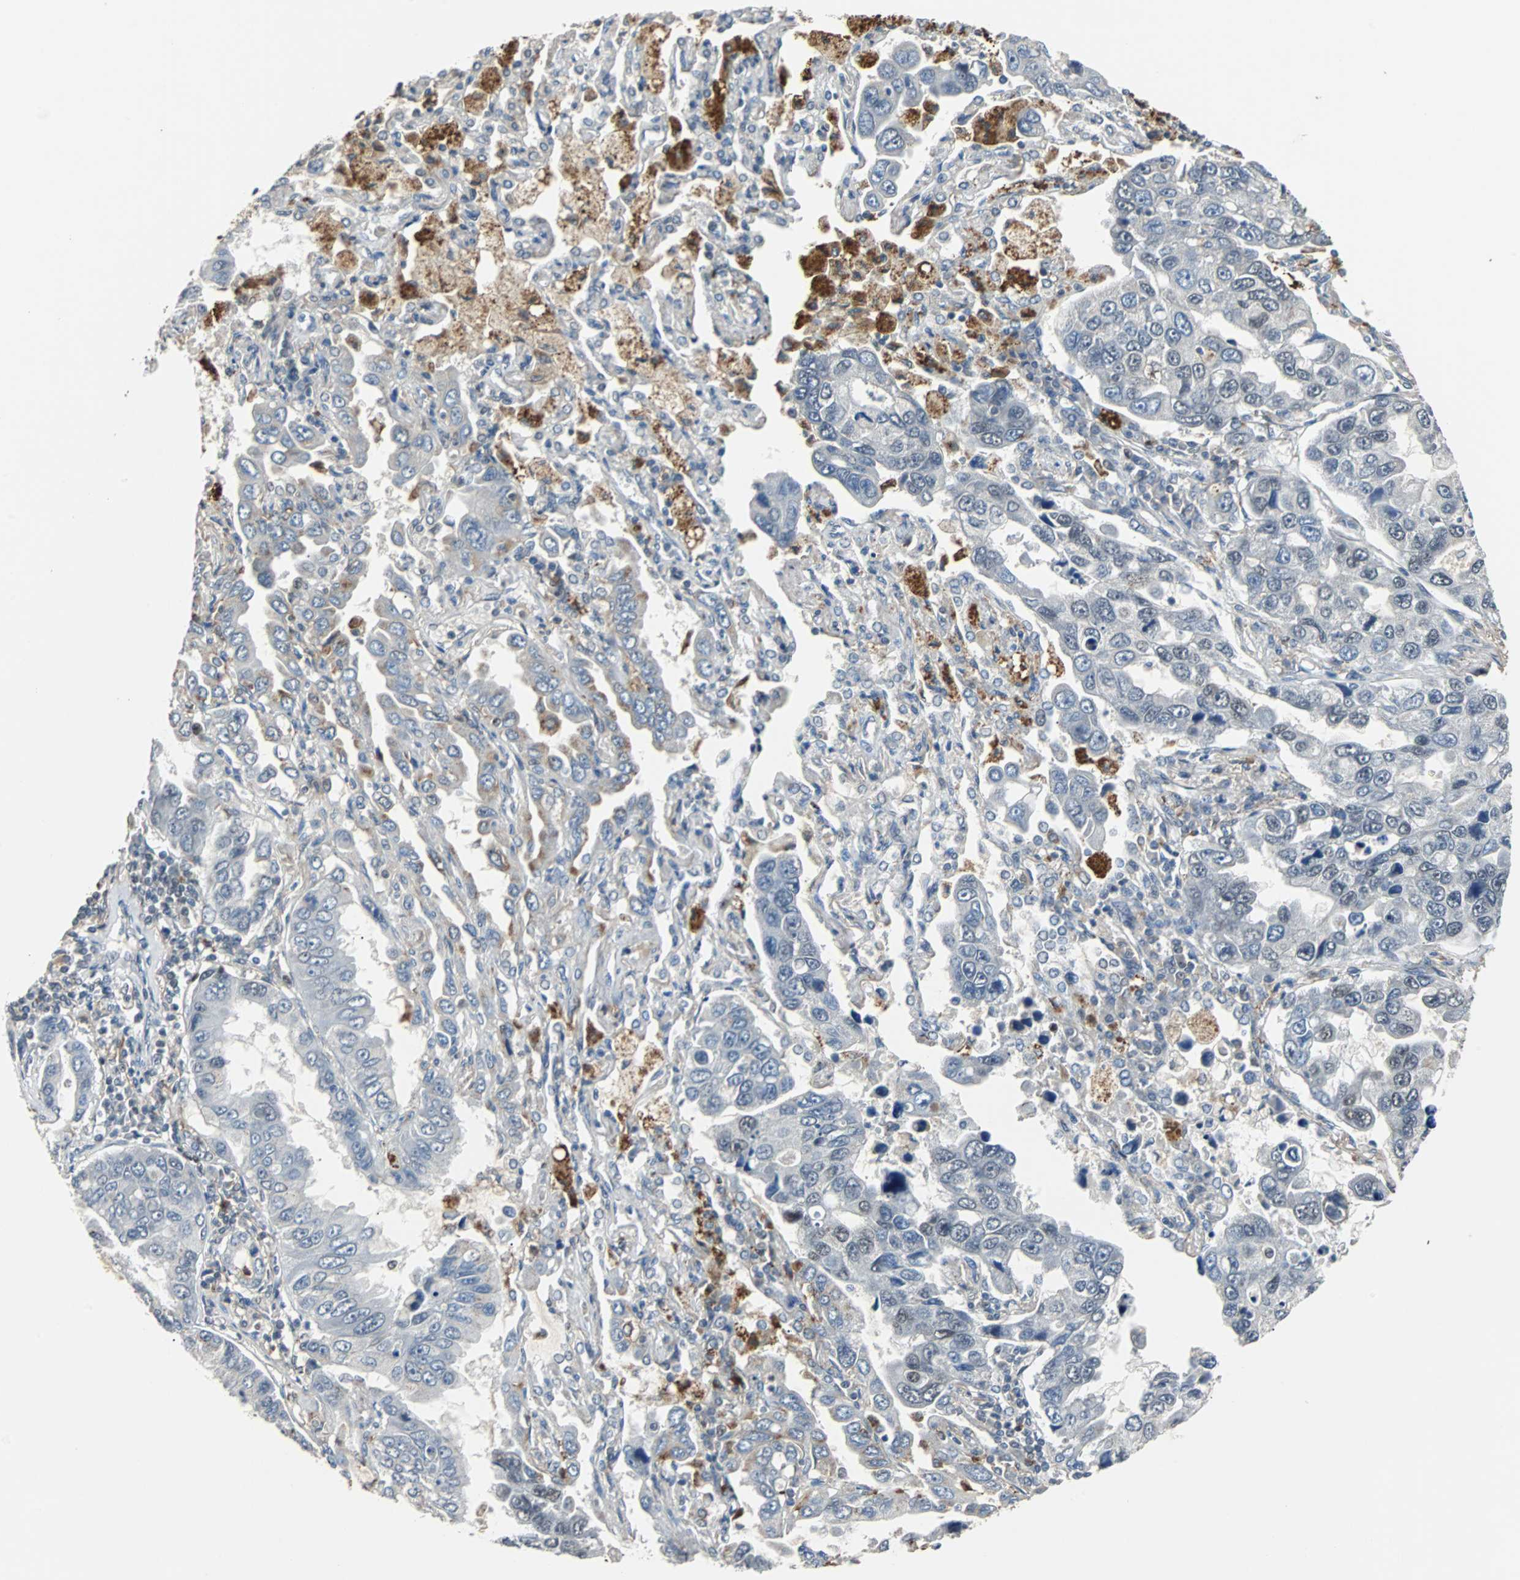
{"staining": {"intensity": "moderate", "quantity": "<25%", "location": "cytoplasmic/membranous"}, "tissue": "lung cancer", "cell_type": "Tumor cells", "image_type": "cancer", "snomed": [{"axis": "morphology", "description": "Adenocarcinoma, NOS"}, {"axis": "topography", "description": "Lung"}], "caption": "Lung cancer (adenocarcinoma) stained with DAB immunohistochemistry demonstrates low levels of moderate cytoplasmic/membranous staining in about <25% of tumor cells.", "gene": "HLX", "patient": {"sex": "male", "age": 64}}